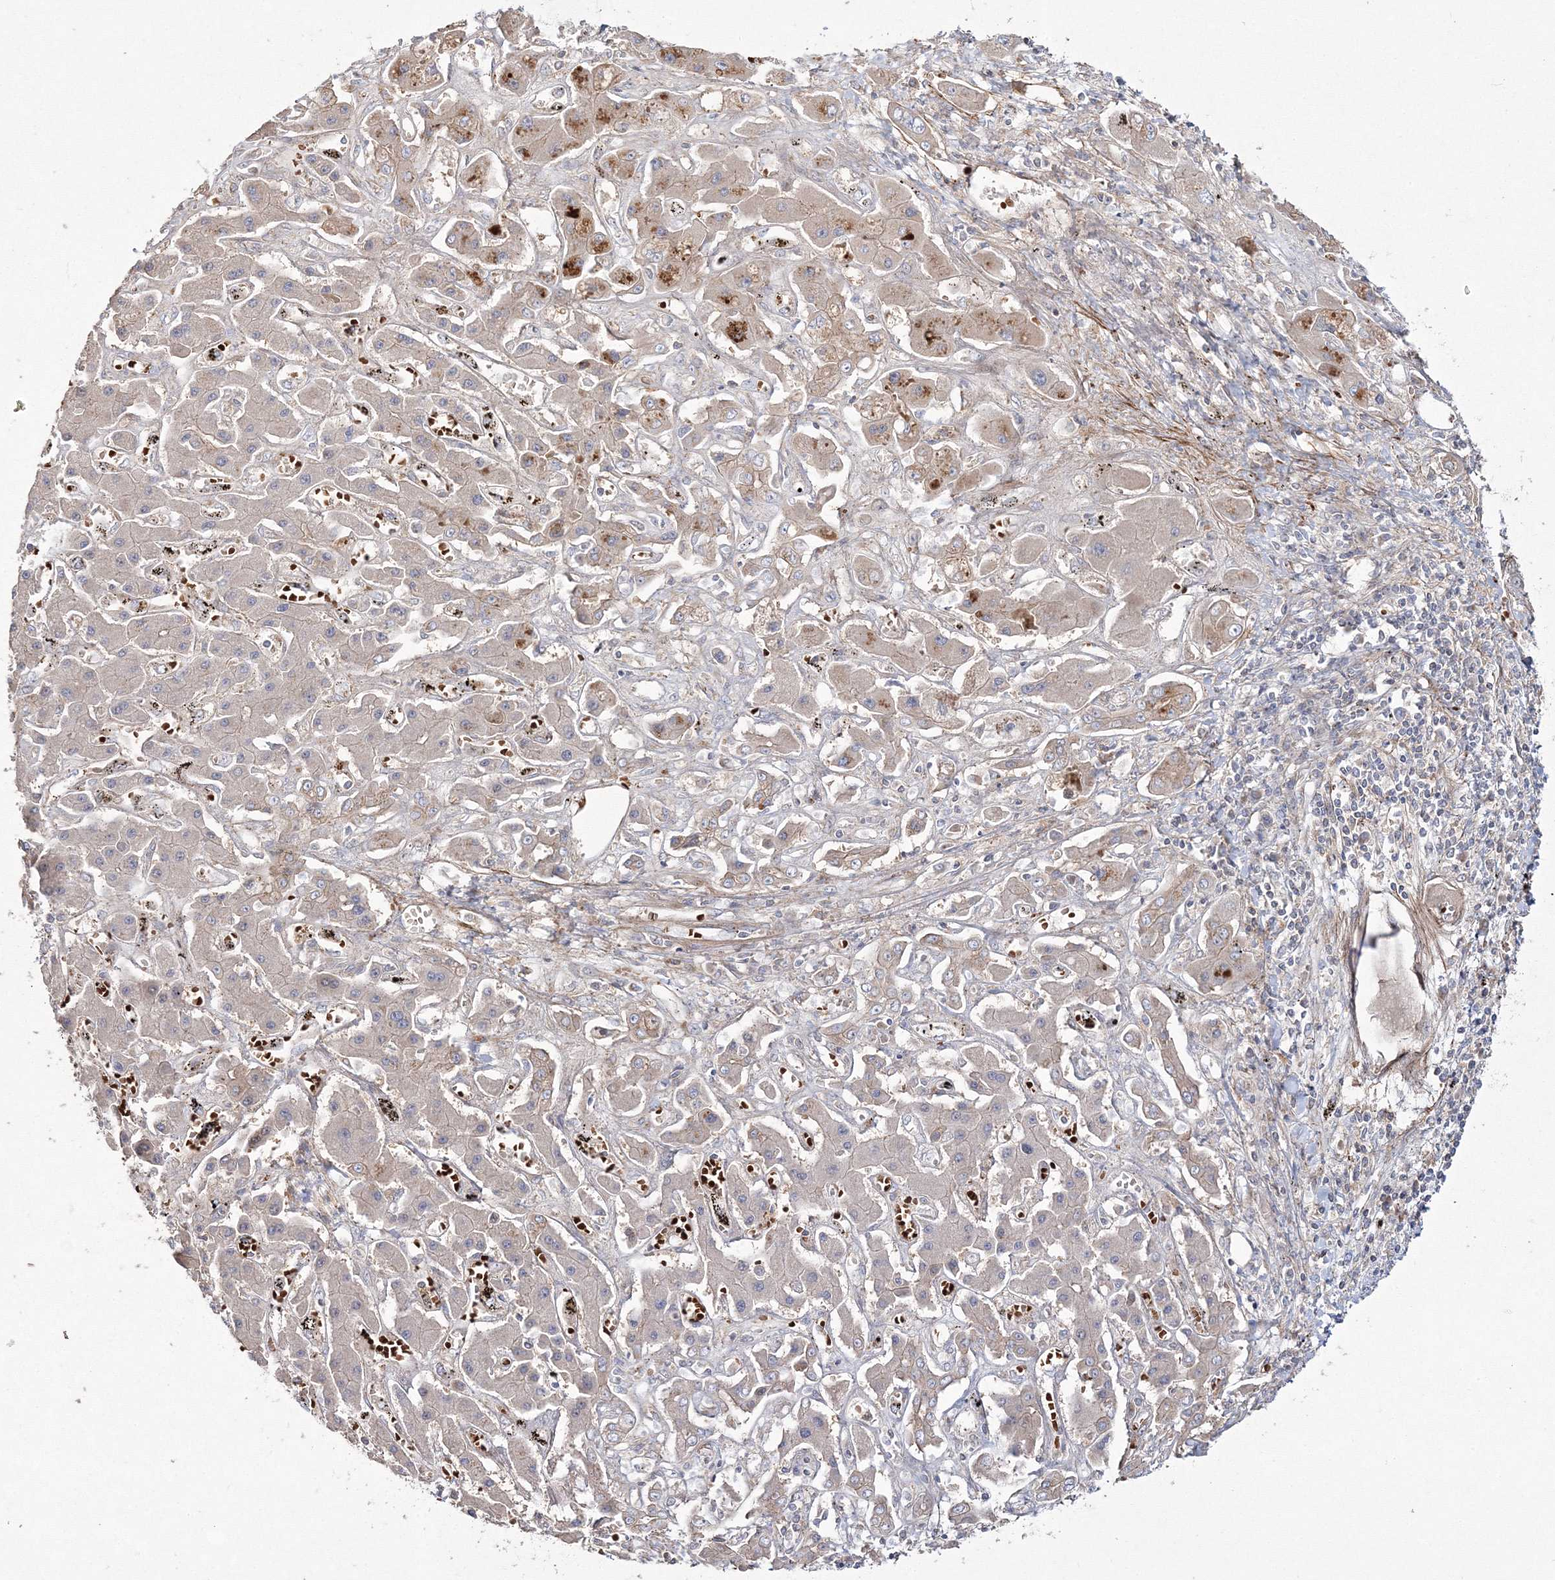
{"staining": {"intensity": "weak", "quantity": "<25%", "location": "cytoplasmic/membranous"}, "tissue": "liver cancer", "cell_type": "Tumor cells", "image_type": "cancer", "snomed": [{"axis": "morphology", "description": "Cholangiocarcinoma"}, {"axis": "topography", "description": "Liver"}], "caption": "Tumor cells are negative for protein expression in human liver cancer.", "gene": "ZSWIM6", "patient": {"sex": "male", "age": 67}}